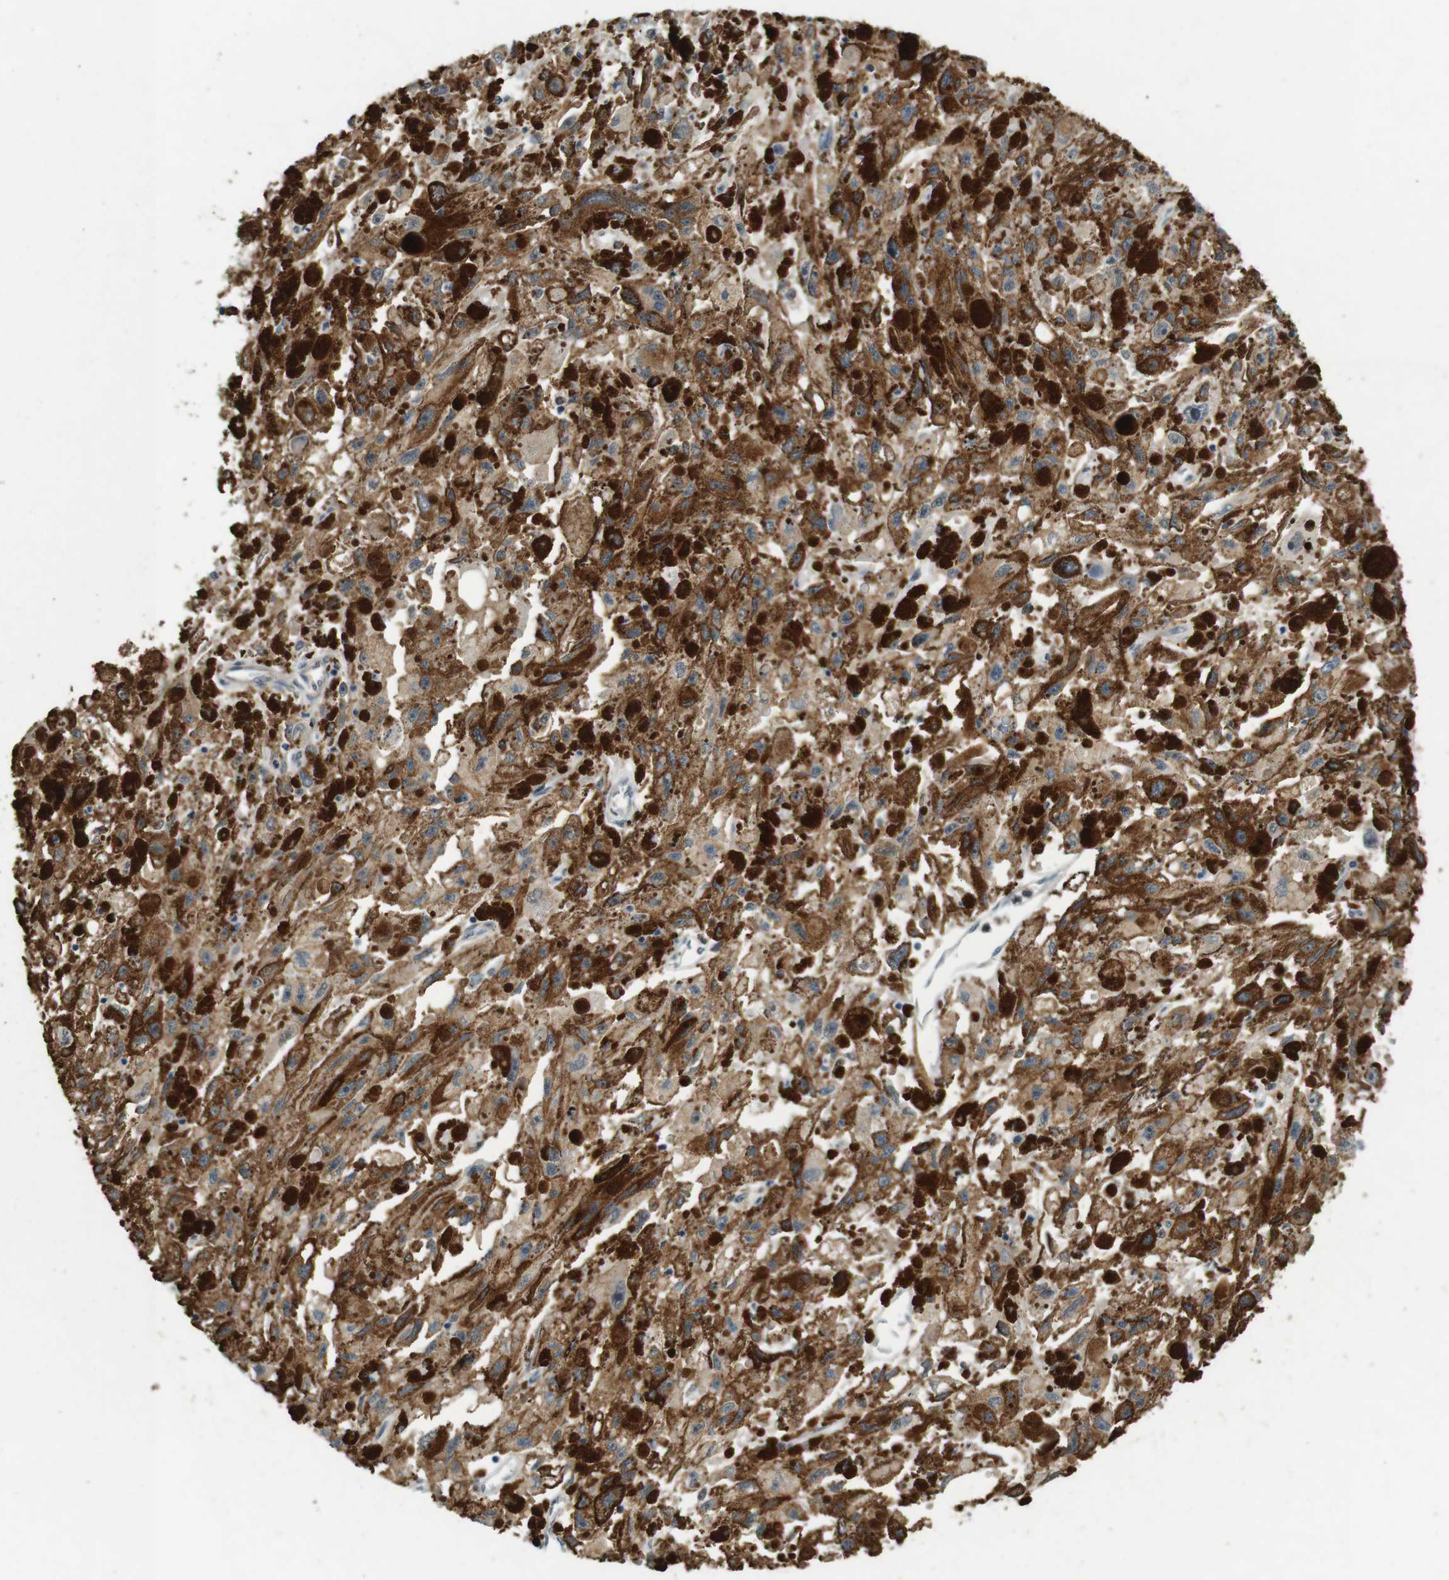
{"staining": {"intensity": "weak", "quantity": ">75%", "location": "cytoplasmic/membranous"}, "tissue": "melanoma", "cell_type": "Tumor cells", "image_type": "cancer", "snomed": [{"axis": "morphology", "description": "Malignant melanoma, NOS"}, {"axis": "topography", "description": "Skin"}], "caption": "This histopathology image displays immunohistochemistry (IHC) staining of human melanoma, with low weak cytoplasmic/membranous staining in about >75% of tumor cells.", "gene": "CDK14", "patient": {"sex": "female", "age": 104}}